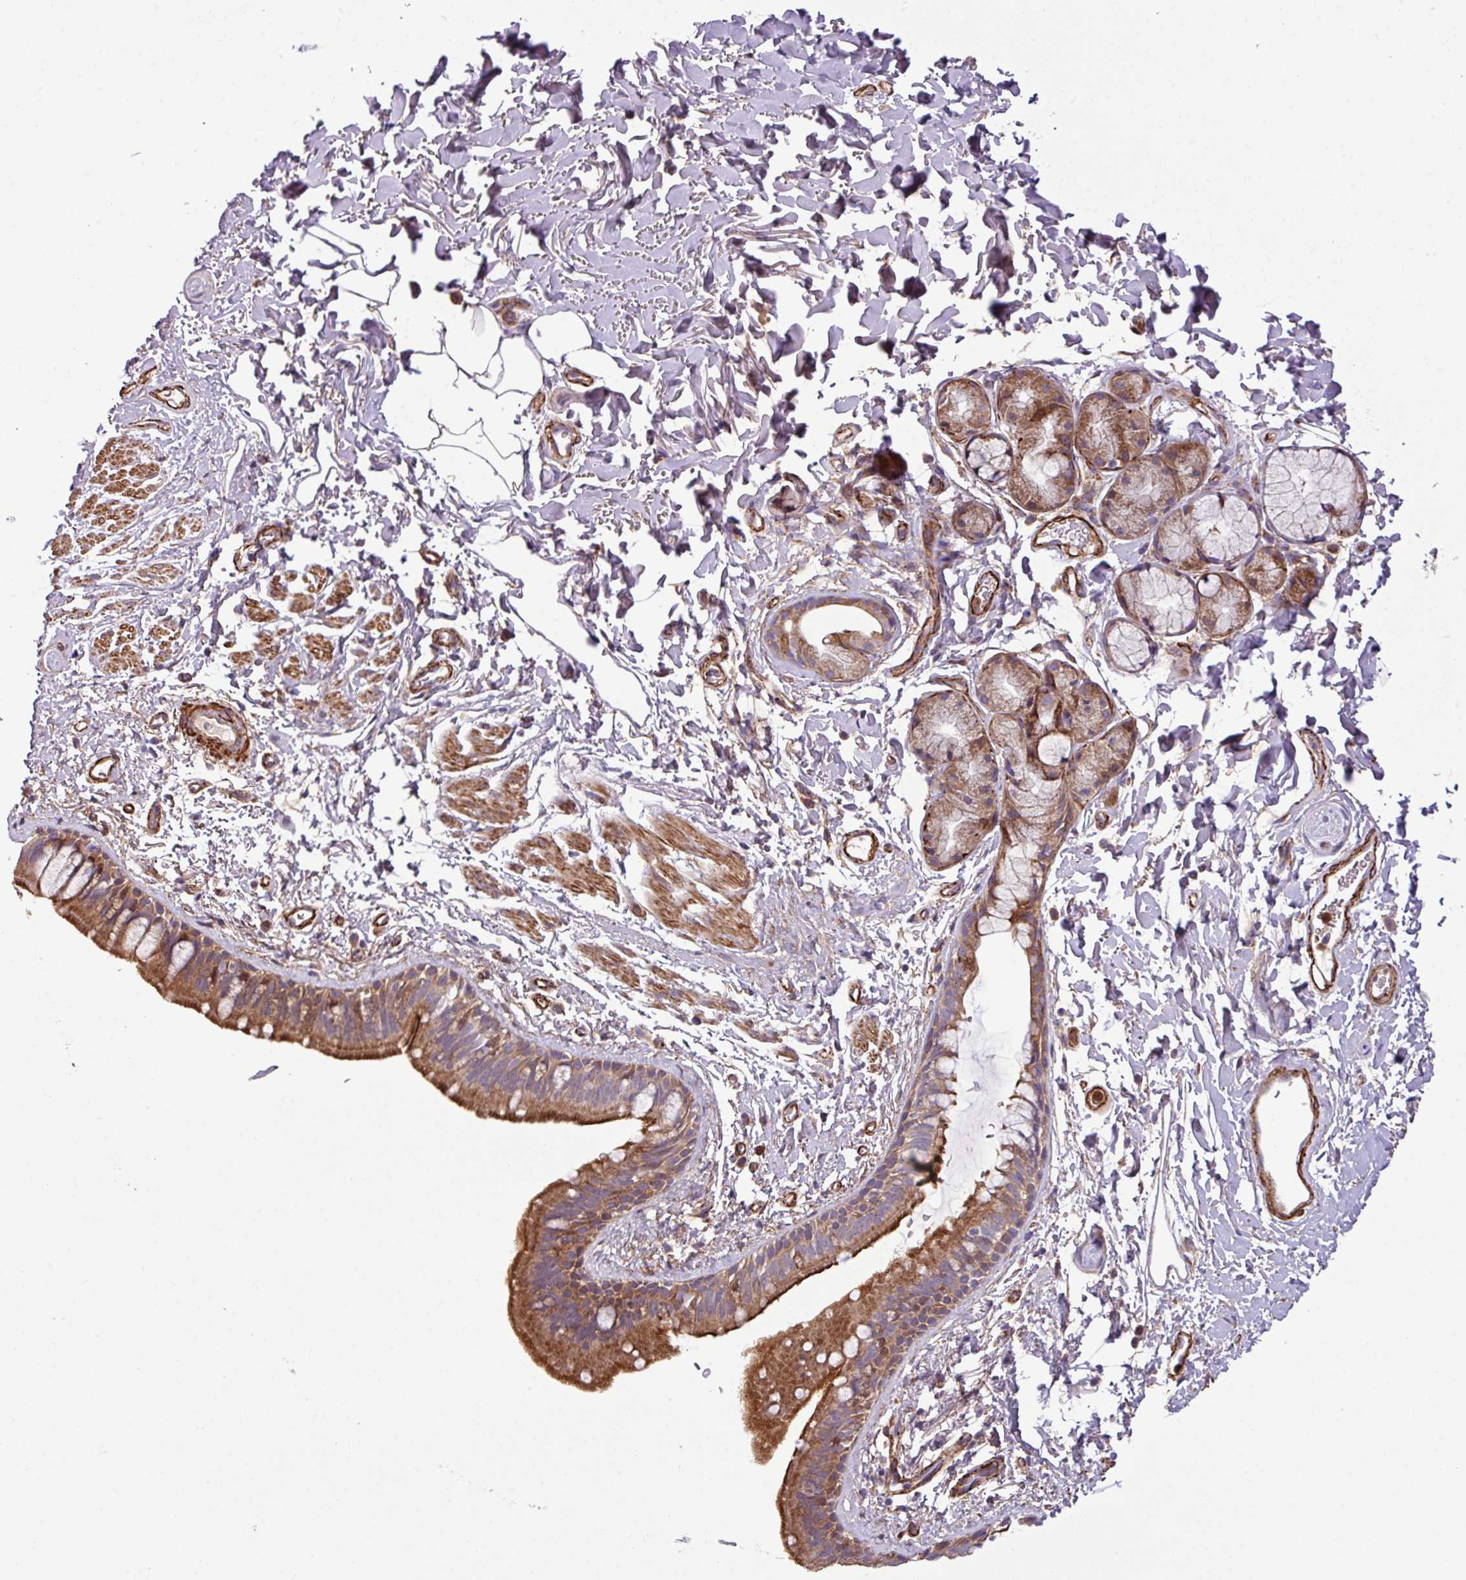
{"staining": {"intensity": "moderate", "quantity": ">75%", "location": "cytoplasmic/membranous"}, "tissue": "bronchus", "cell_type": "Respiratory epithelial cells", "image_type": "normal", "snomed": [{"axis": "morphology", "description": "Normal tissue, NOS"}, {"axis": "morphology", "description": "Squamous cell carcinoma, NOS"}, {"axis": "topography", "description": "Bronchus"}, {"axis": "topography", "description": "Lung"}], "caption": "The immunohistochemical stain shows moderate cytoplasmic/membranous staining in respiratory epithelial cells of unremarkable bronchus. Nuclei are stained in blue.", "gene": "FAM47E", "patient": {"sex": "female", "age": 70}}